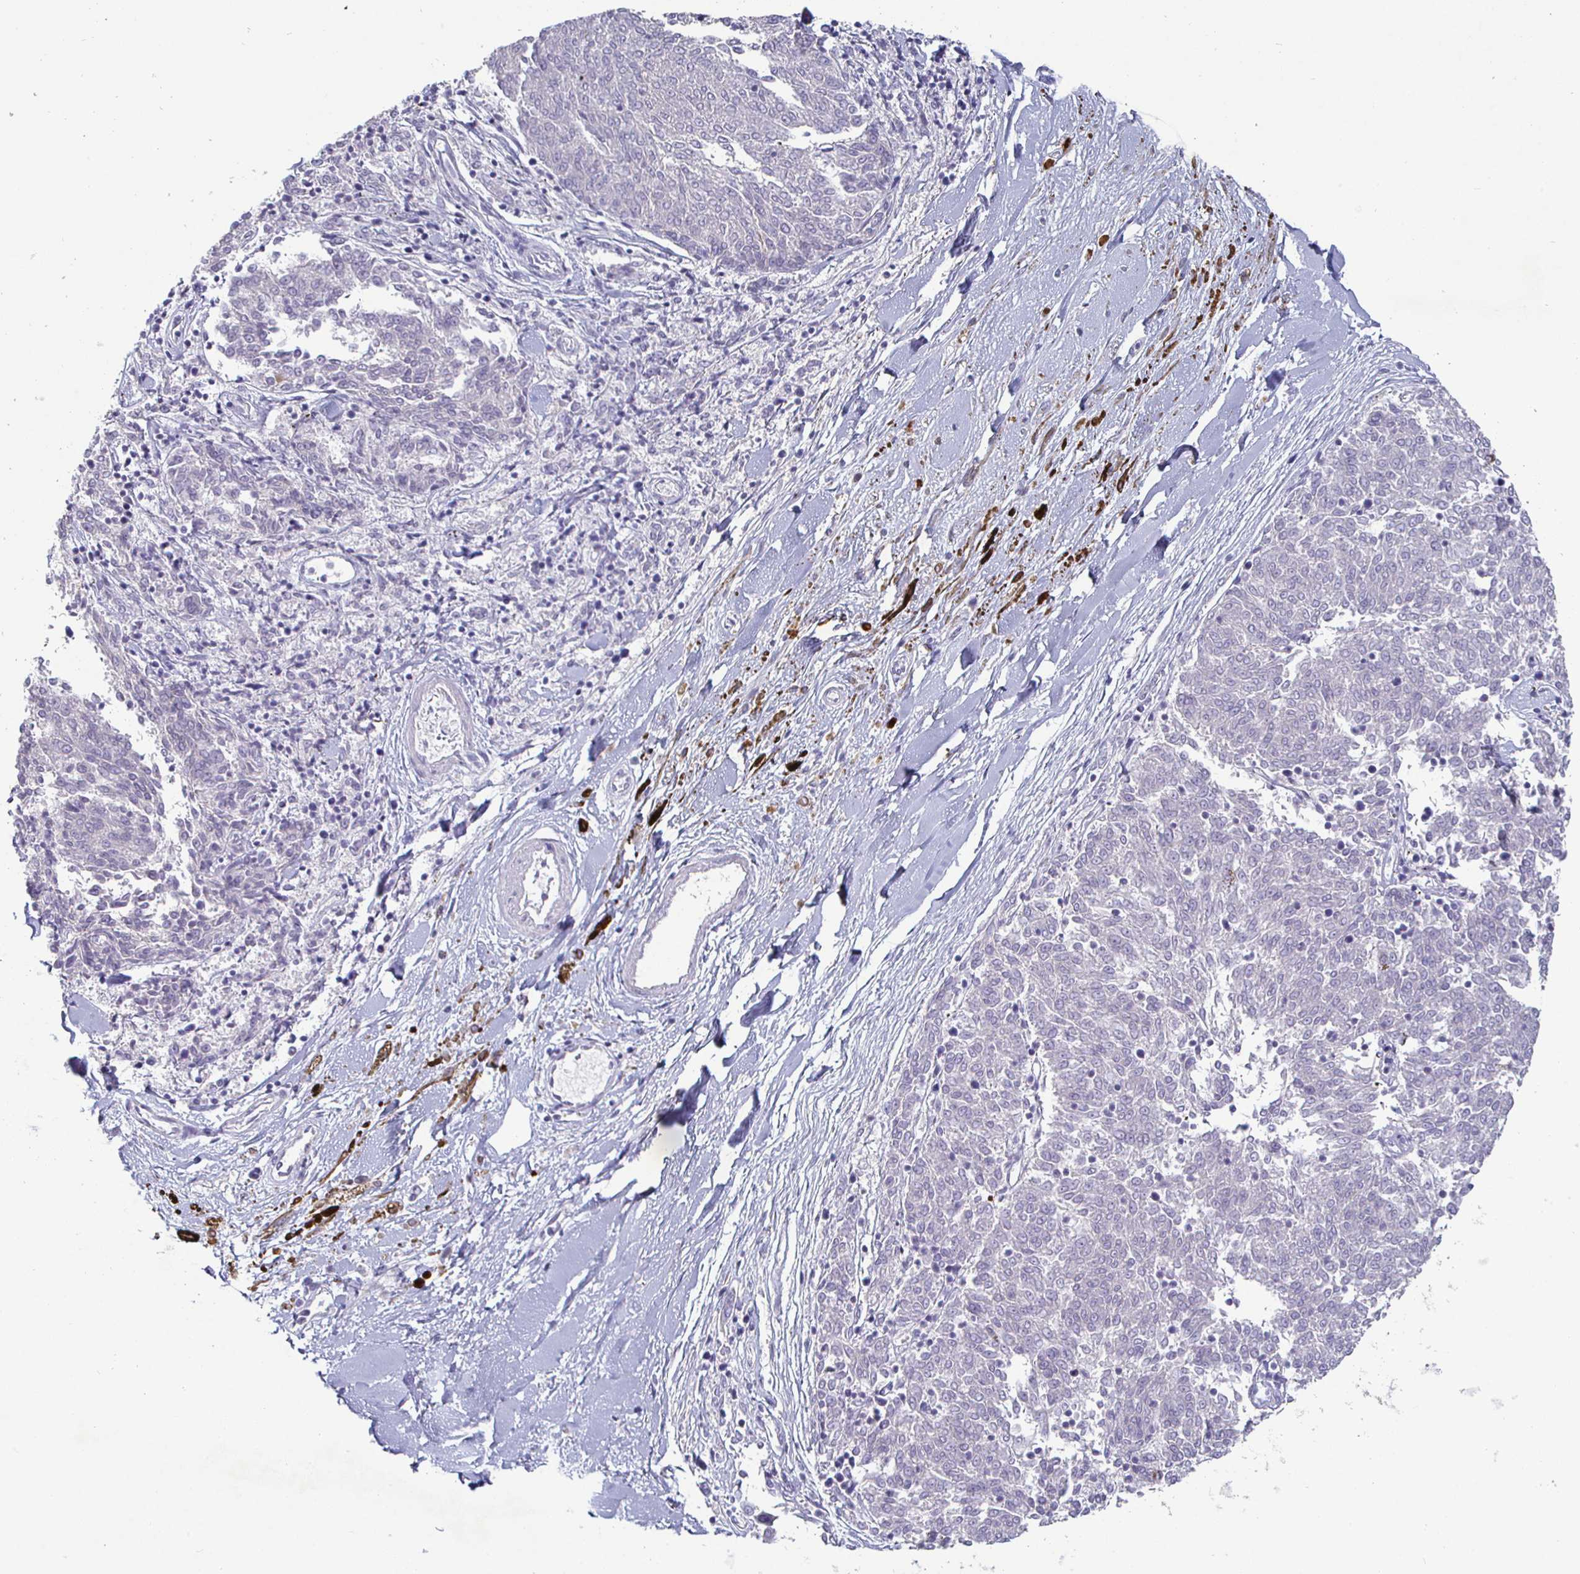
{"staining": {"intensity": "negative", "quantity": "none", "location": "none"}, "tissue": "melanoma", "cell_type": "Tumor cells", "image_type": "cancer", "snomed": [{"axis": "morphology", "description": "Malignant melanoma, NOS"}, {"axis": "topography", "description": "Skin"}], "caption": "Tumor cells are negative for protein expression in human melanoma.", "gene": "ENPP1", "patient": {"sex": "female", "age": 72}}